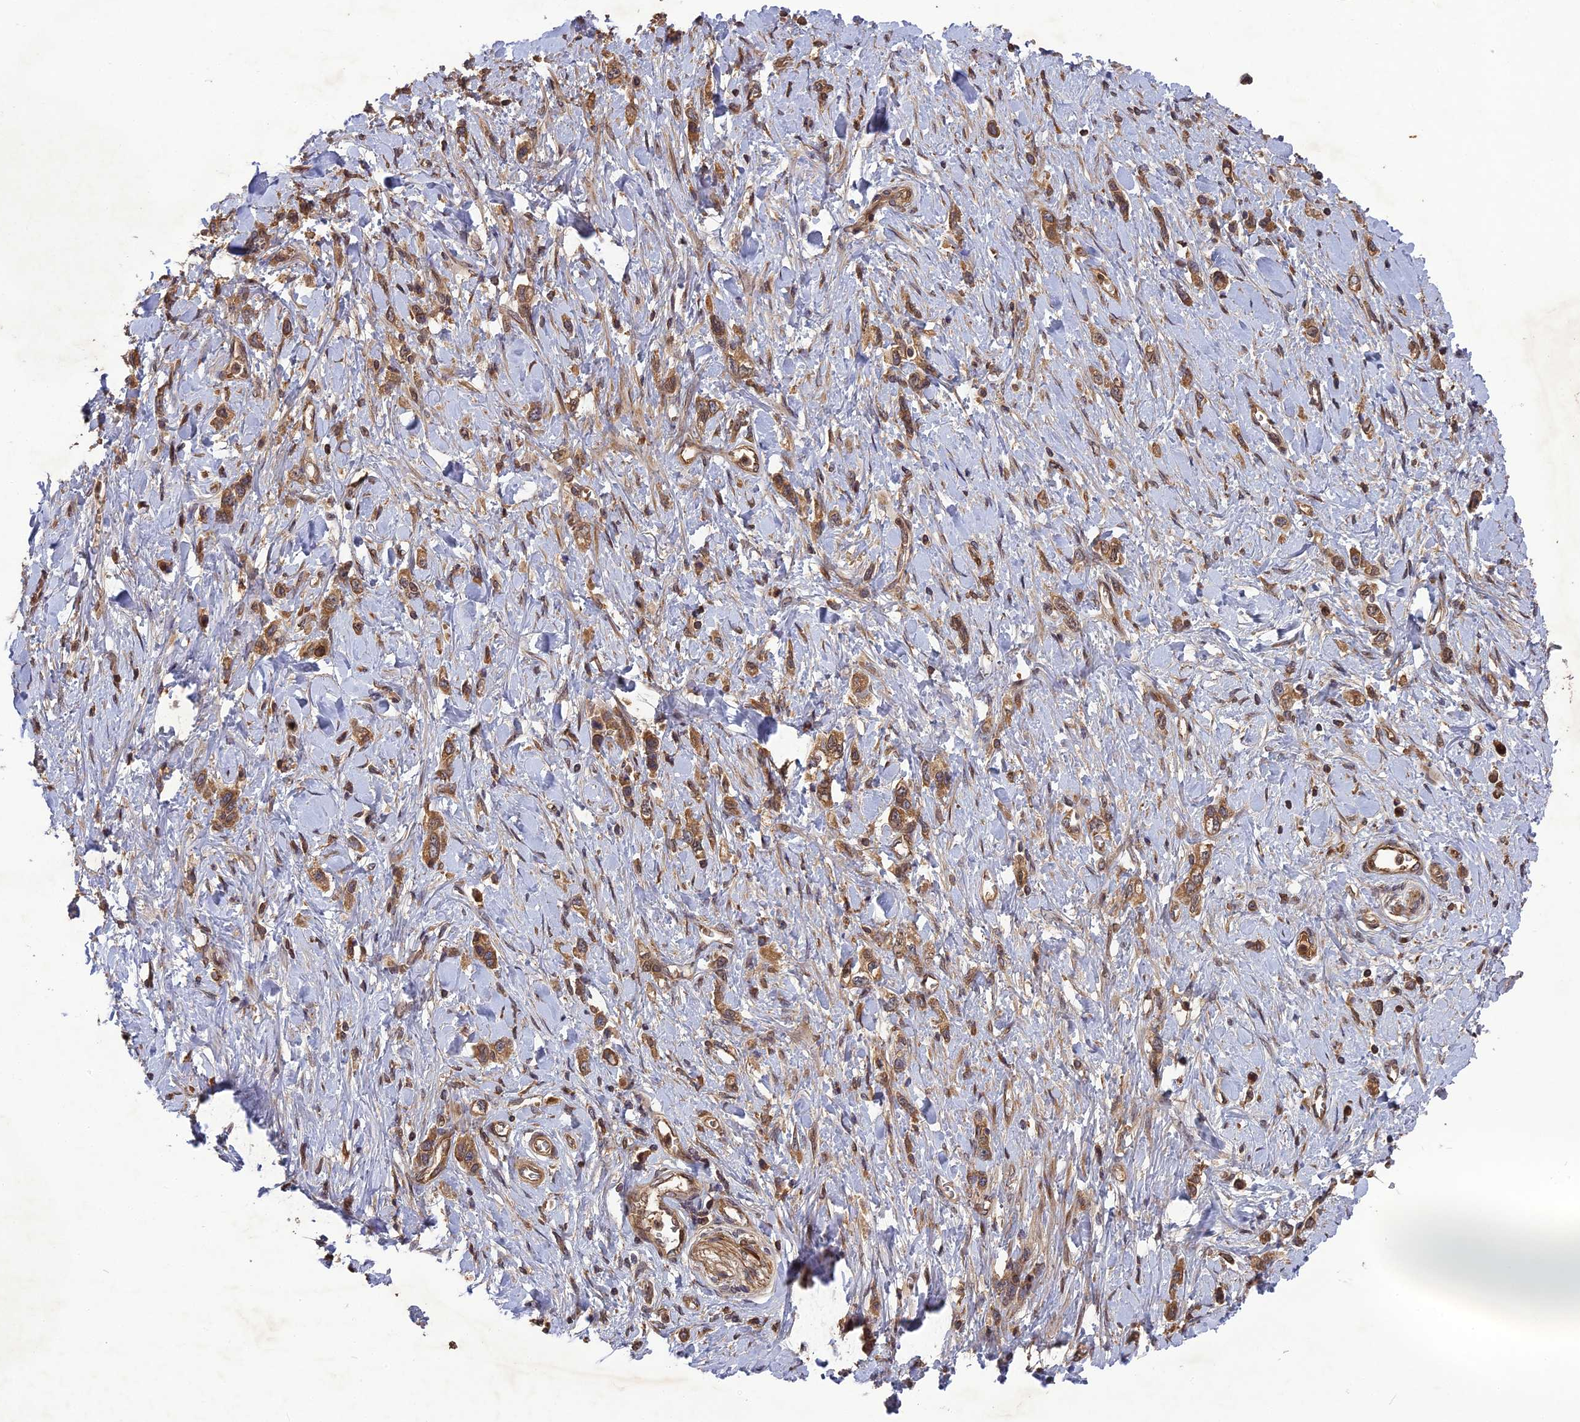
{"staining": {"intensity": "moderate", "quantity": ">75%", "location": "cytoplasmic/membranous"}, "tissue": "stomach cancer", "cell_type": "Tumor cells", "image_type": "cancer", "snomed": [{"axis": "morphology", "description": "Normal tissue, NOS"}, {"axis": "morphology", "description": "Adenocarcinoma, NOS"}, {"axis": "topography", "description": "Stomach, upper"}, {"axis": "topography", "description": "Stomach"}], "caption": "Tumor cells reveal medium levels of moderate cytoplasmic/membranous positivity in approximately >75% of cells in stomach adenocarcinoma.", "gene": "TMUB2", "patient": {"sex": "female", "age": 65}}